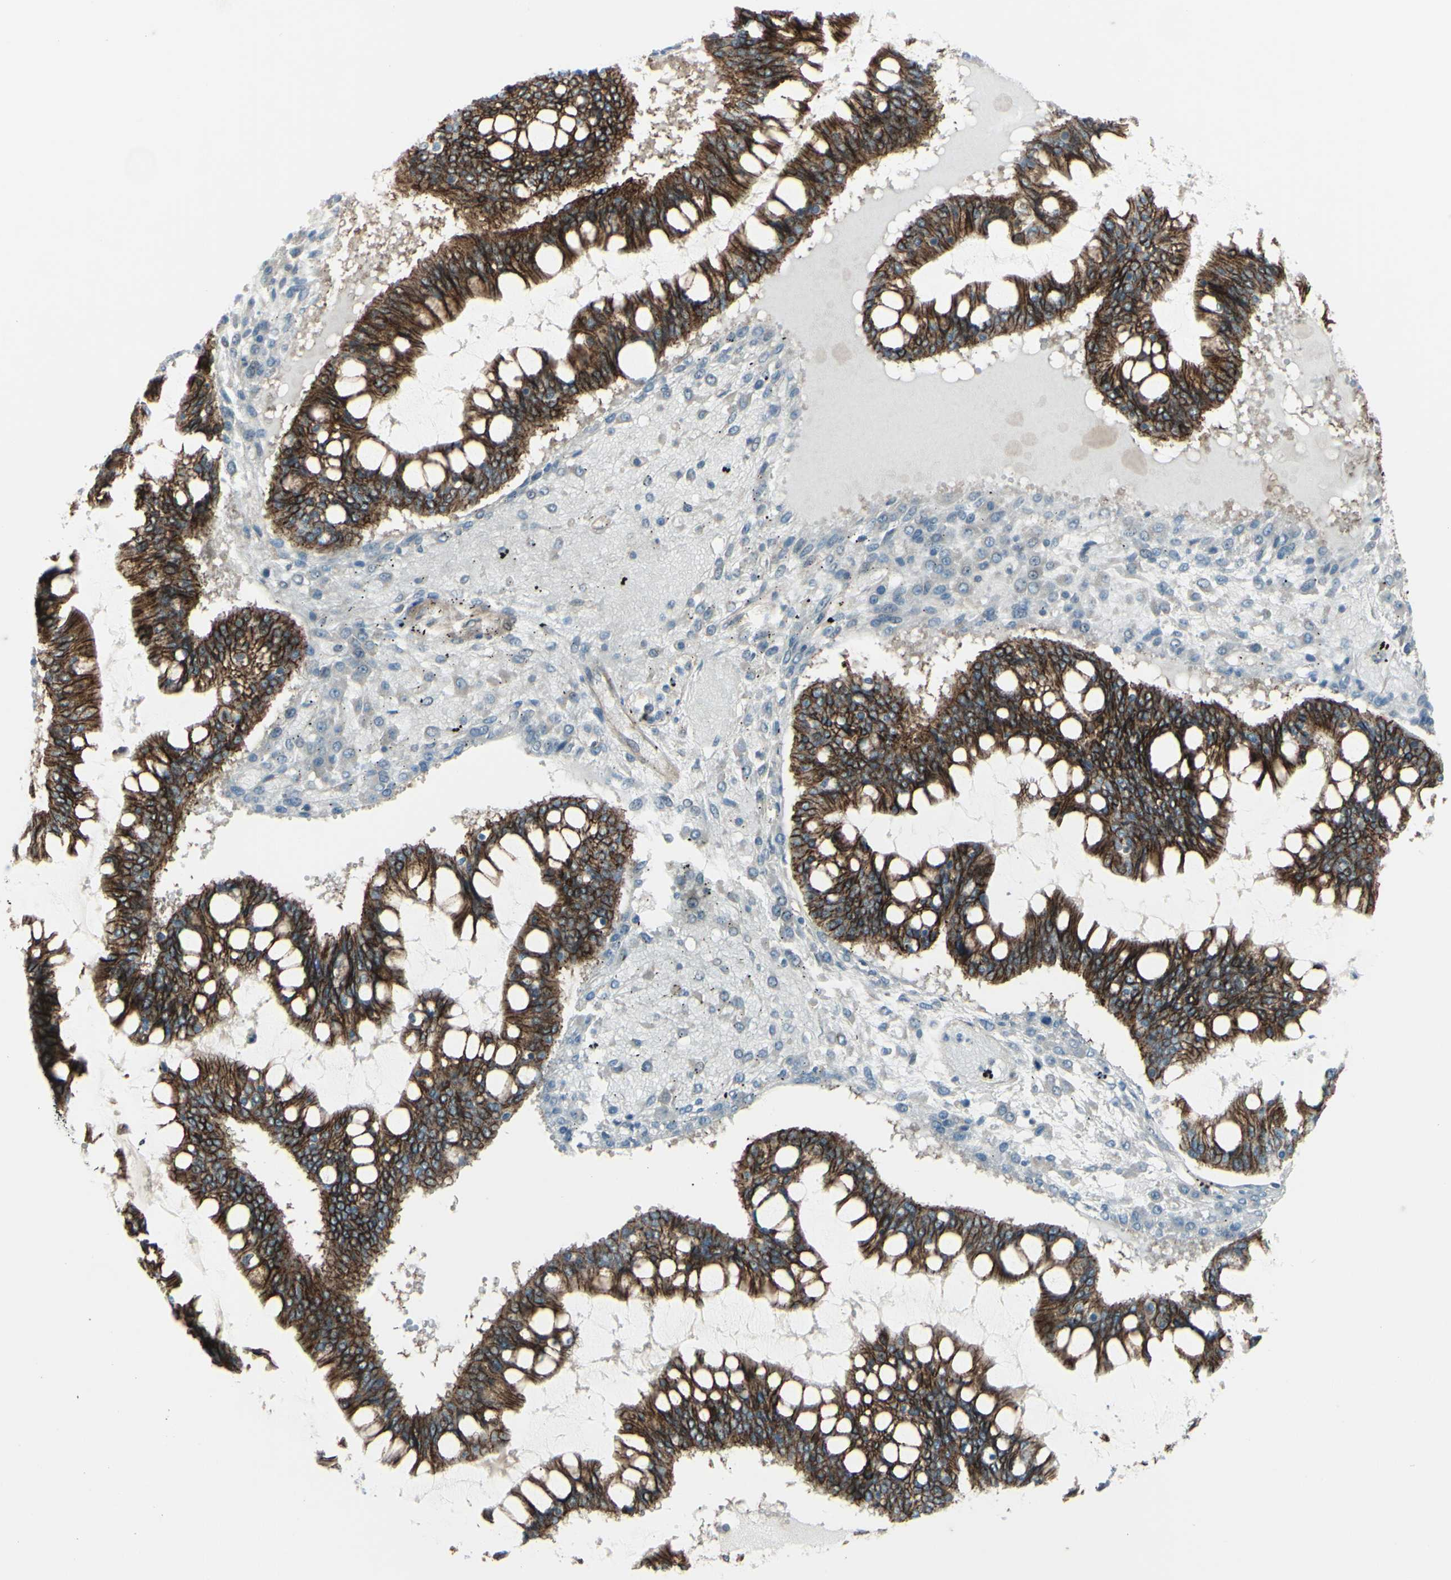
{"staining": {"intensity": "strong", "quantity": ">75%", "location": "cytoplasmic/membranous"}, "tissue": "ovarian cancer", "cell_type": "Tumor cells", "image_type": "cancer", "snomed": [{"axis": "morphology", "description": "Cystadenocarcinoma, mucinous, NOS"}, {"axis": "topography", "description": "Ovary"}], "caption": "High-power microscopy captured an immunohistochemistry (IHC) image of ovarian mucinous cystadenocarcinoma, revealing strong cytoplasmic/membranous positivity in approximately >75% of tumor cells. (IHC, brightfield microscopy, high magnification).", "gene": "LRRK1", "patient": {"sex": "female", "age": 73}}